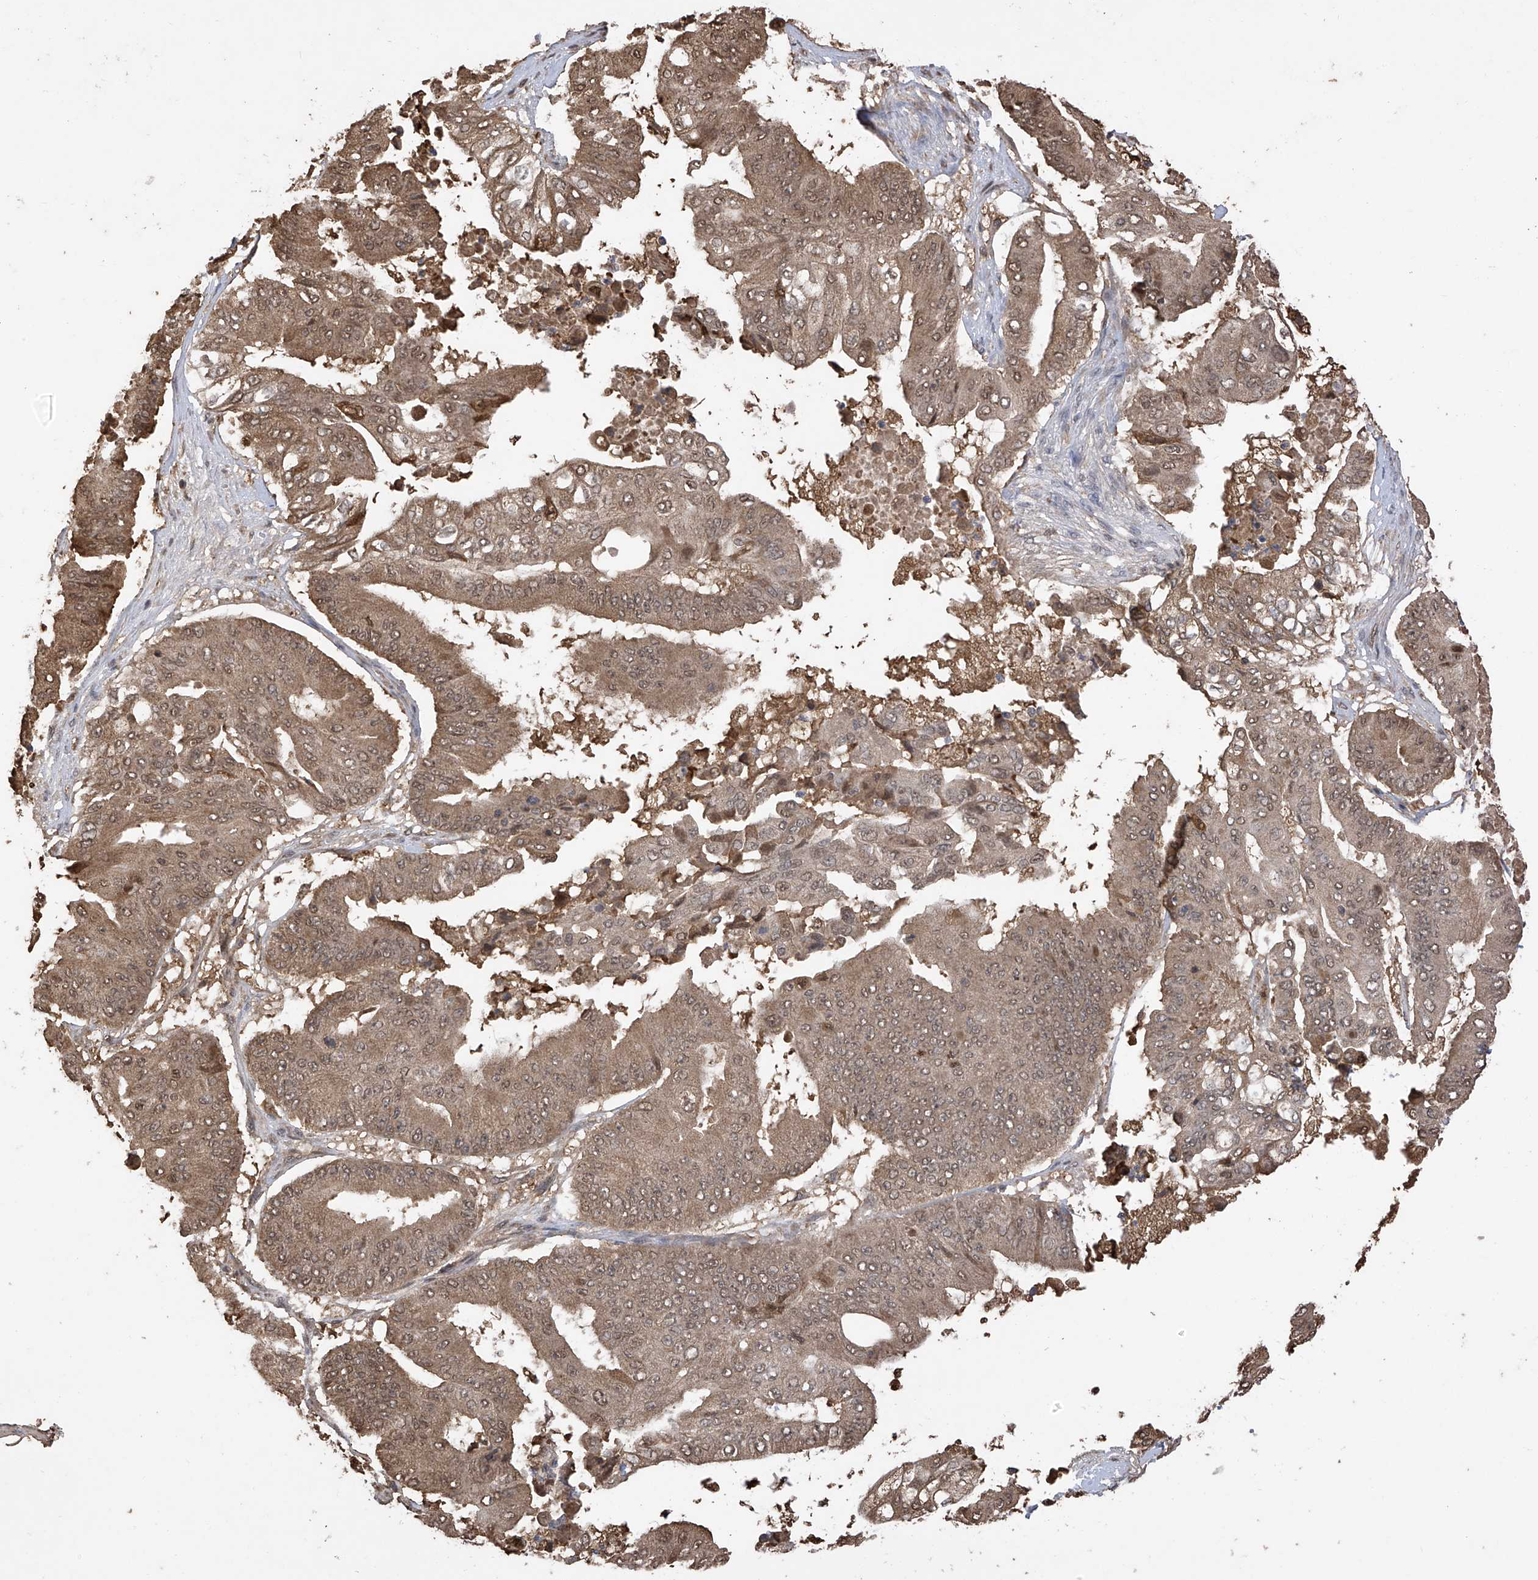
{"staining": {"intensity": "moderate", "quantity": ">75%", "location": "cytoplasmic/membranous,nuclear"}, "tissue": "pancreatic cancer", "cell_type": "Tumor cells", "image_type": "cancer", "snomed": [{"axis": "morphology", "description": "Adenocarcinoma, NOS"}, {"axis": "topography", "description": "Pancreas"}], "caption": "Brown immunohistochemical staining in adenocarcinoma (pancreatic) demonstrates moderate cytoplasmic/membranous and nuclear expression in approximately >75% of tumor cells.", "gene": "PNPT1", "patient": {"sex": "female", "age": 77}}